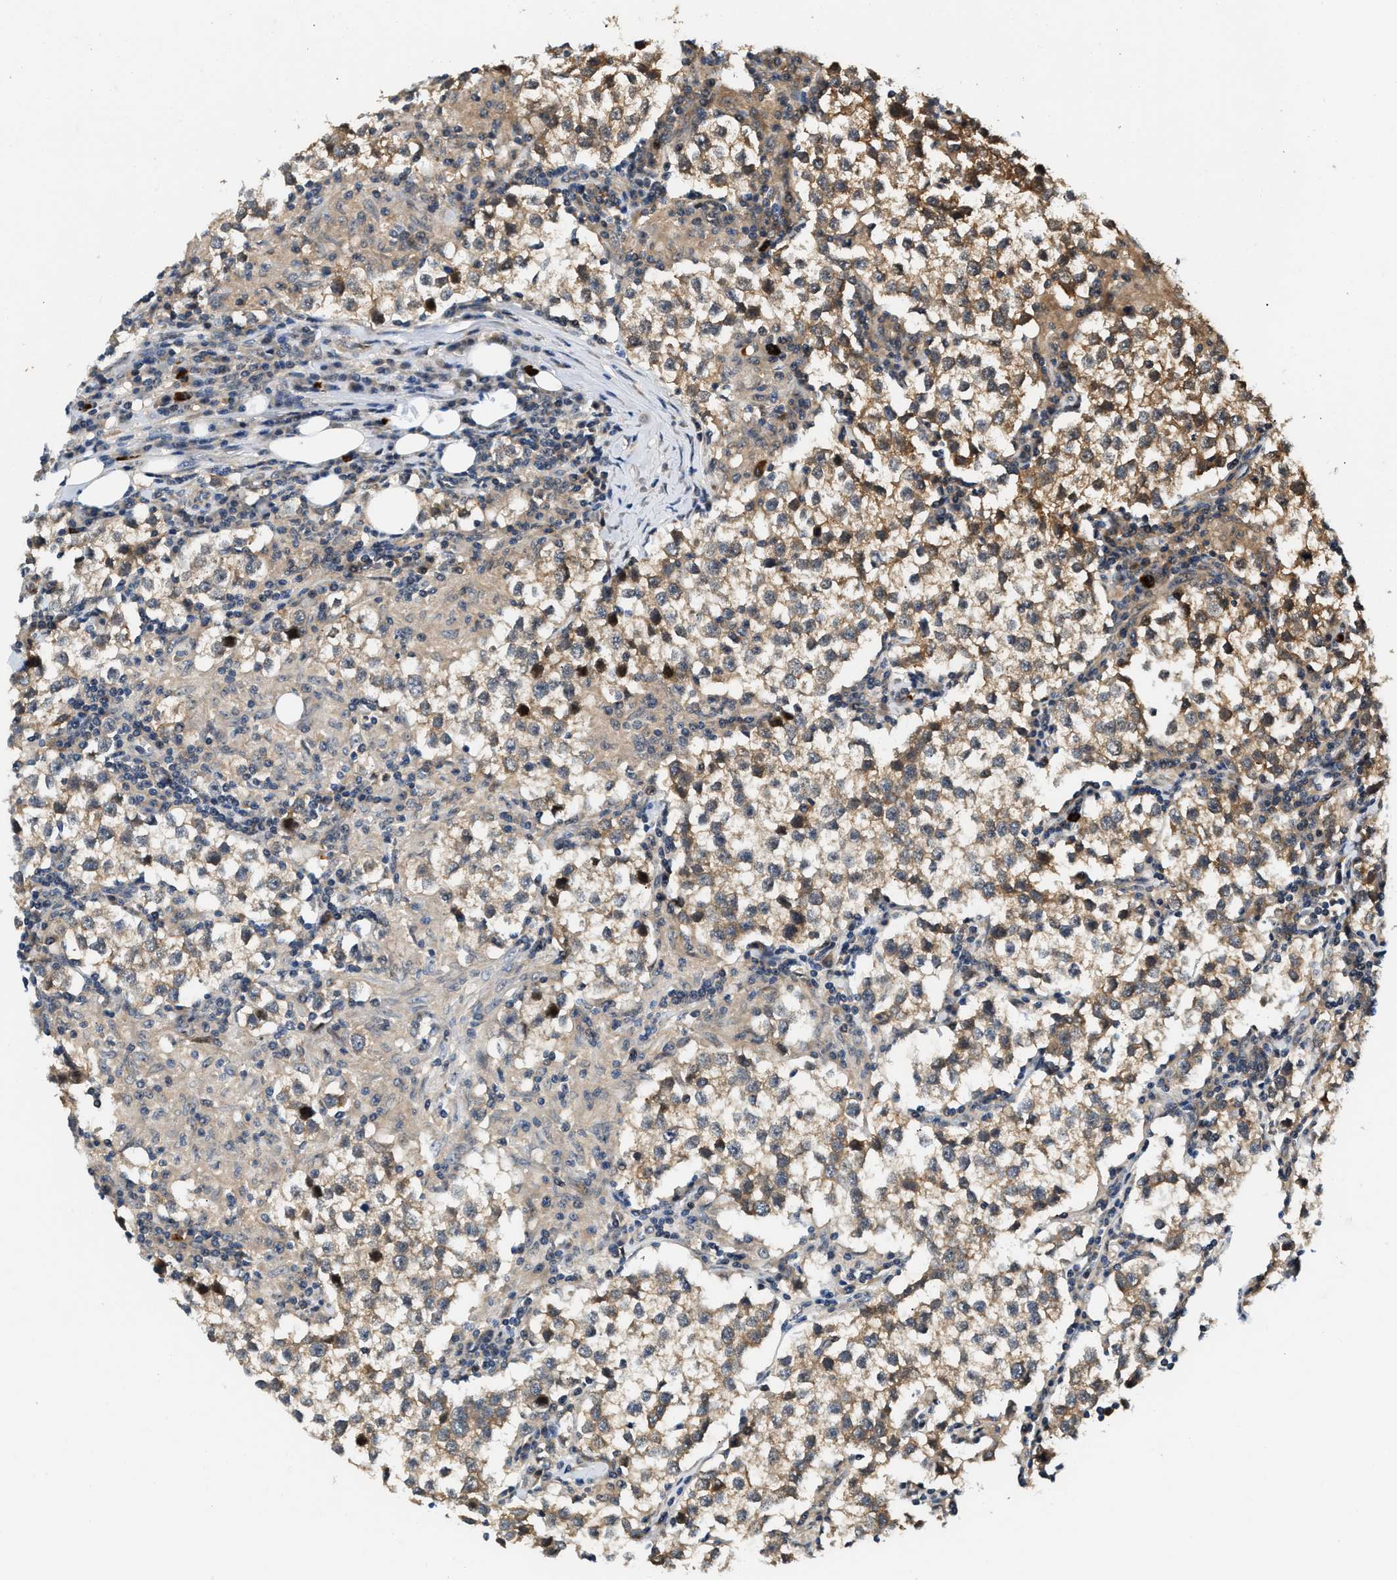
{"staining": {"intensity": "moderate", "quantity": "25%-75%", "location": "cytoplasmic/membranous"}, "tissue": "testis cancer", "cell_type": "Tumor cells", "image_type": "cancer", "snomed": [{"axis": "morphology", "description": "Seminoma, NOS"}, {"axis": "morphology", "description": "Carcinoma, Embryonal, NOS"}, {"axis": "topography", "description": "Testis"}], "caption": "Brown immunohistochemical staining in human testis seminoma reveals moderate cytoplasmic/membranous staining in approximately 25%-75% of tumor cells.", "gene": "TUT7", "patient": {"sex": "male", "age": 36}}